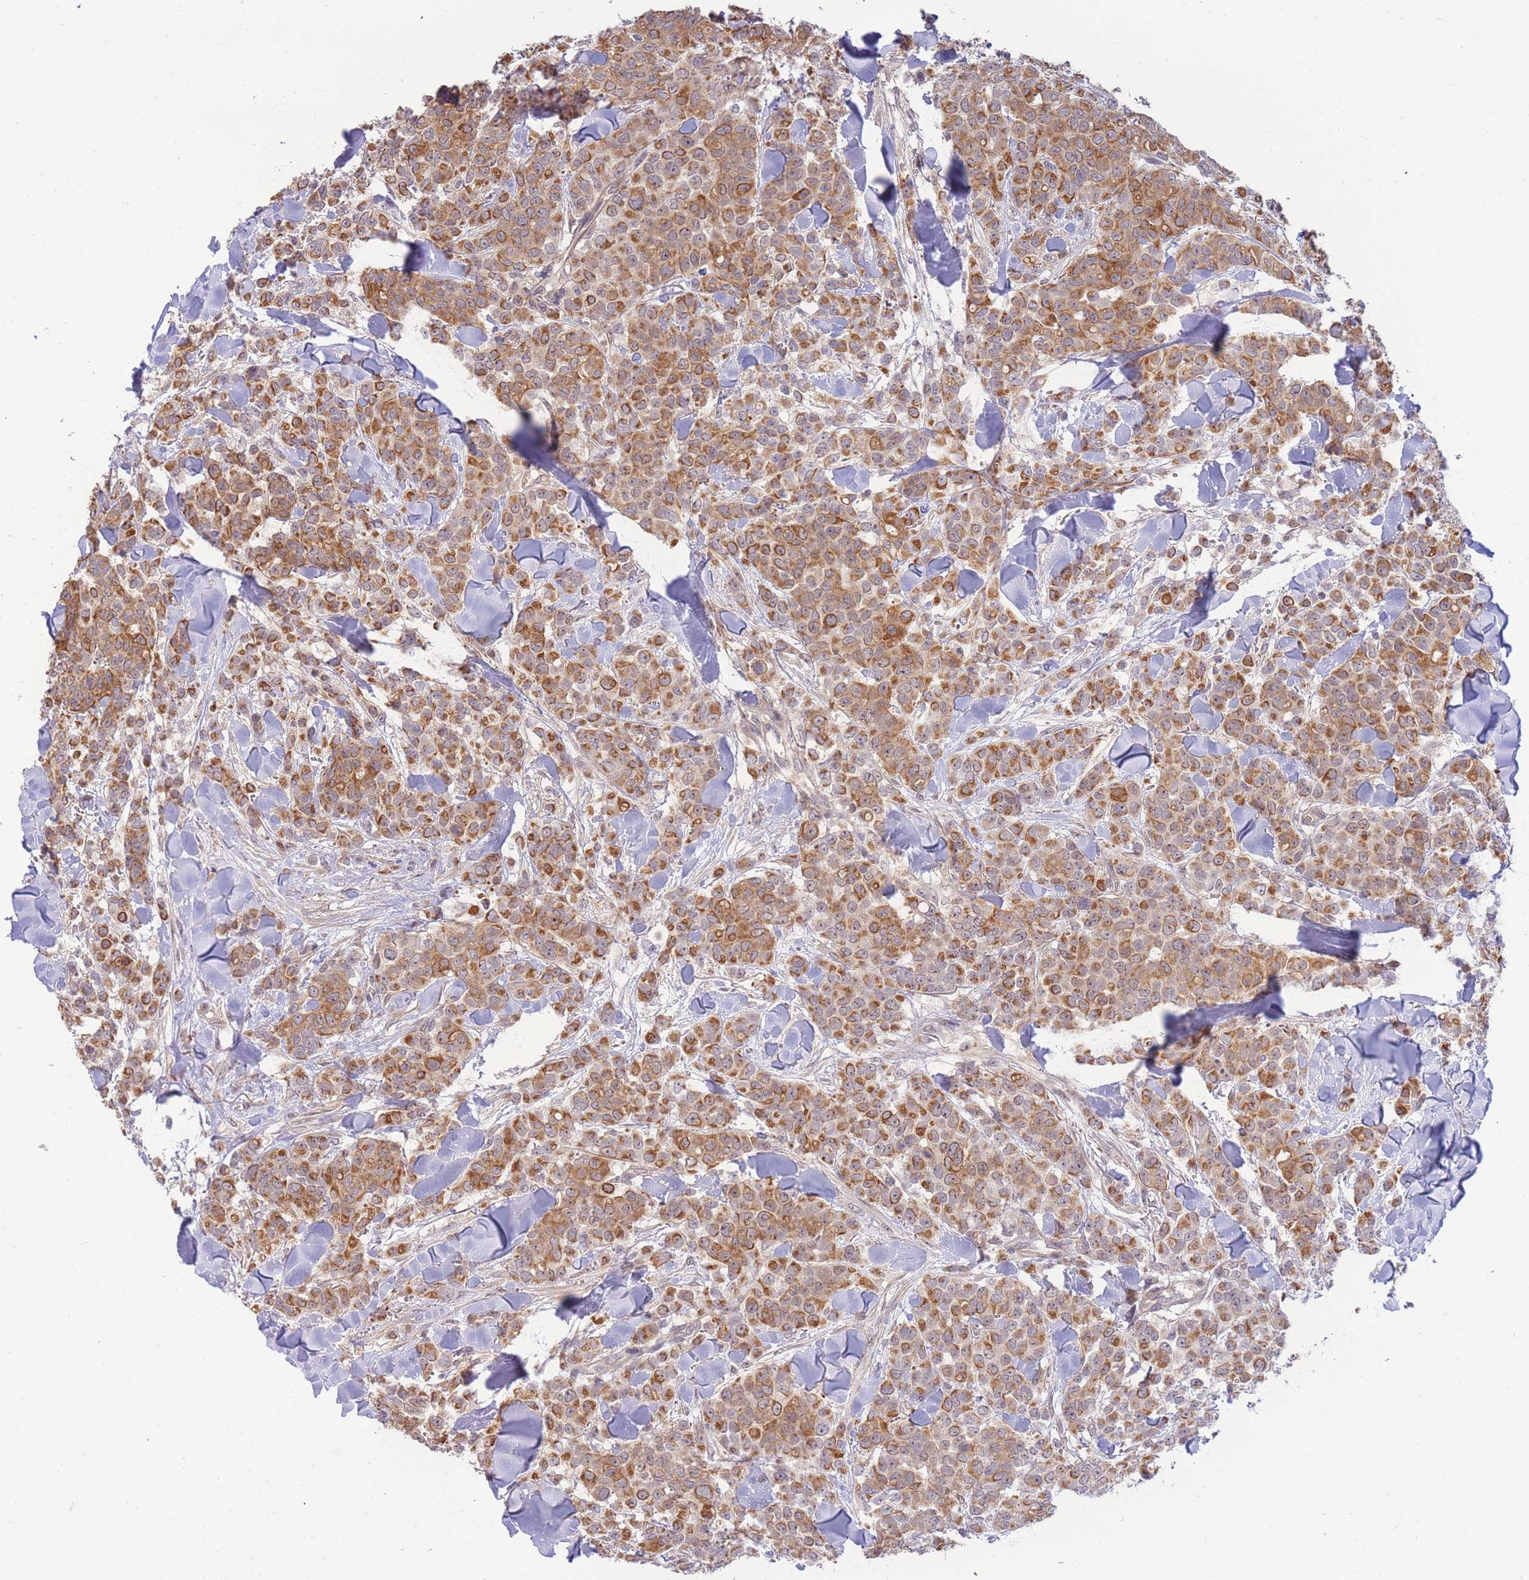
{"staining": {"intensity": "moderate", "quantity": ">75%", "location": "cytoplasmic/membranous"}, "tissue": "breast cancer", "cell_type": "Tumor cells", "image_type": "cancer", "snomed": [{"axis": "morphology", "description": "Lobular carcinoma"}, {"axis": "topography", "description": "Breast"}], "caption": "IHC (DAB) staining of breast cancer (lobular carcinoma) displays moderate cytoplasmic/membranous protein staining in approximately >75% of tumor cells.", "gene": "SMC6", "patient": {"sex": "female", "age": 91}}